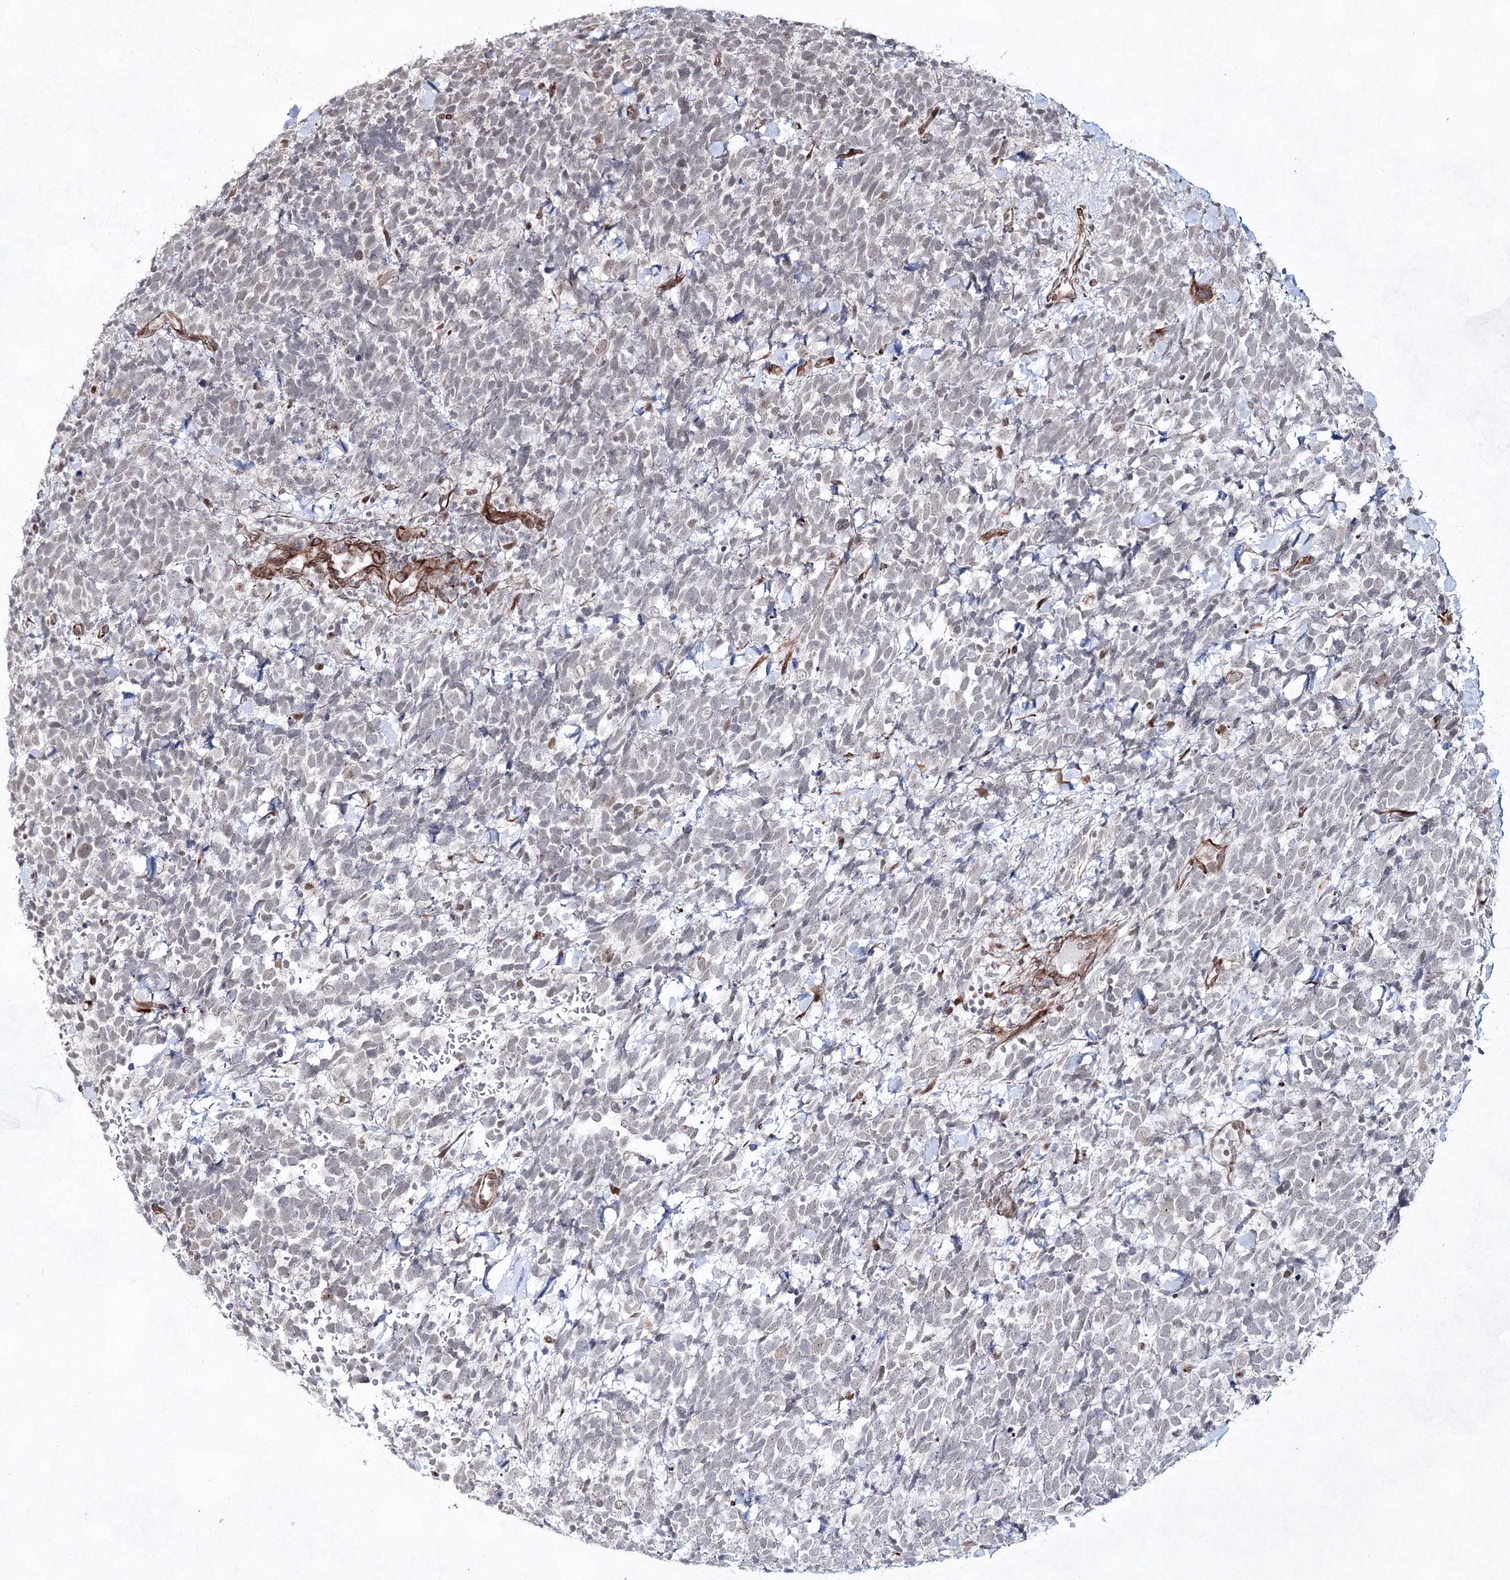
{"staining": {"intensity": "negative", "quantity": "none", "location": "none"}, "tissue": "urothelial cancer", "cell_type": "Tumor cells", "image_type": "cancer", "snomed": [{"axis": "morphology", "description": "Urothelial carcinoma, High grade"}, {"axis": "topography", "description": "Urinary bladder"}], "caption": "The photomicrograph demonstrates no staining of tumor cells in high-grade urothelial carcinoma. The staining is performed using DAB (3,3'-diaminobenzidine) brown chromogen with nuclei counter-stained in using hematoxylin.", "gene": "SNIP1", "patient": {"sex": "female", "age": 82}}